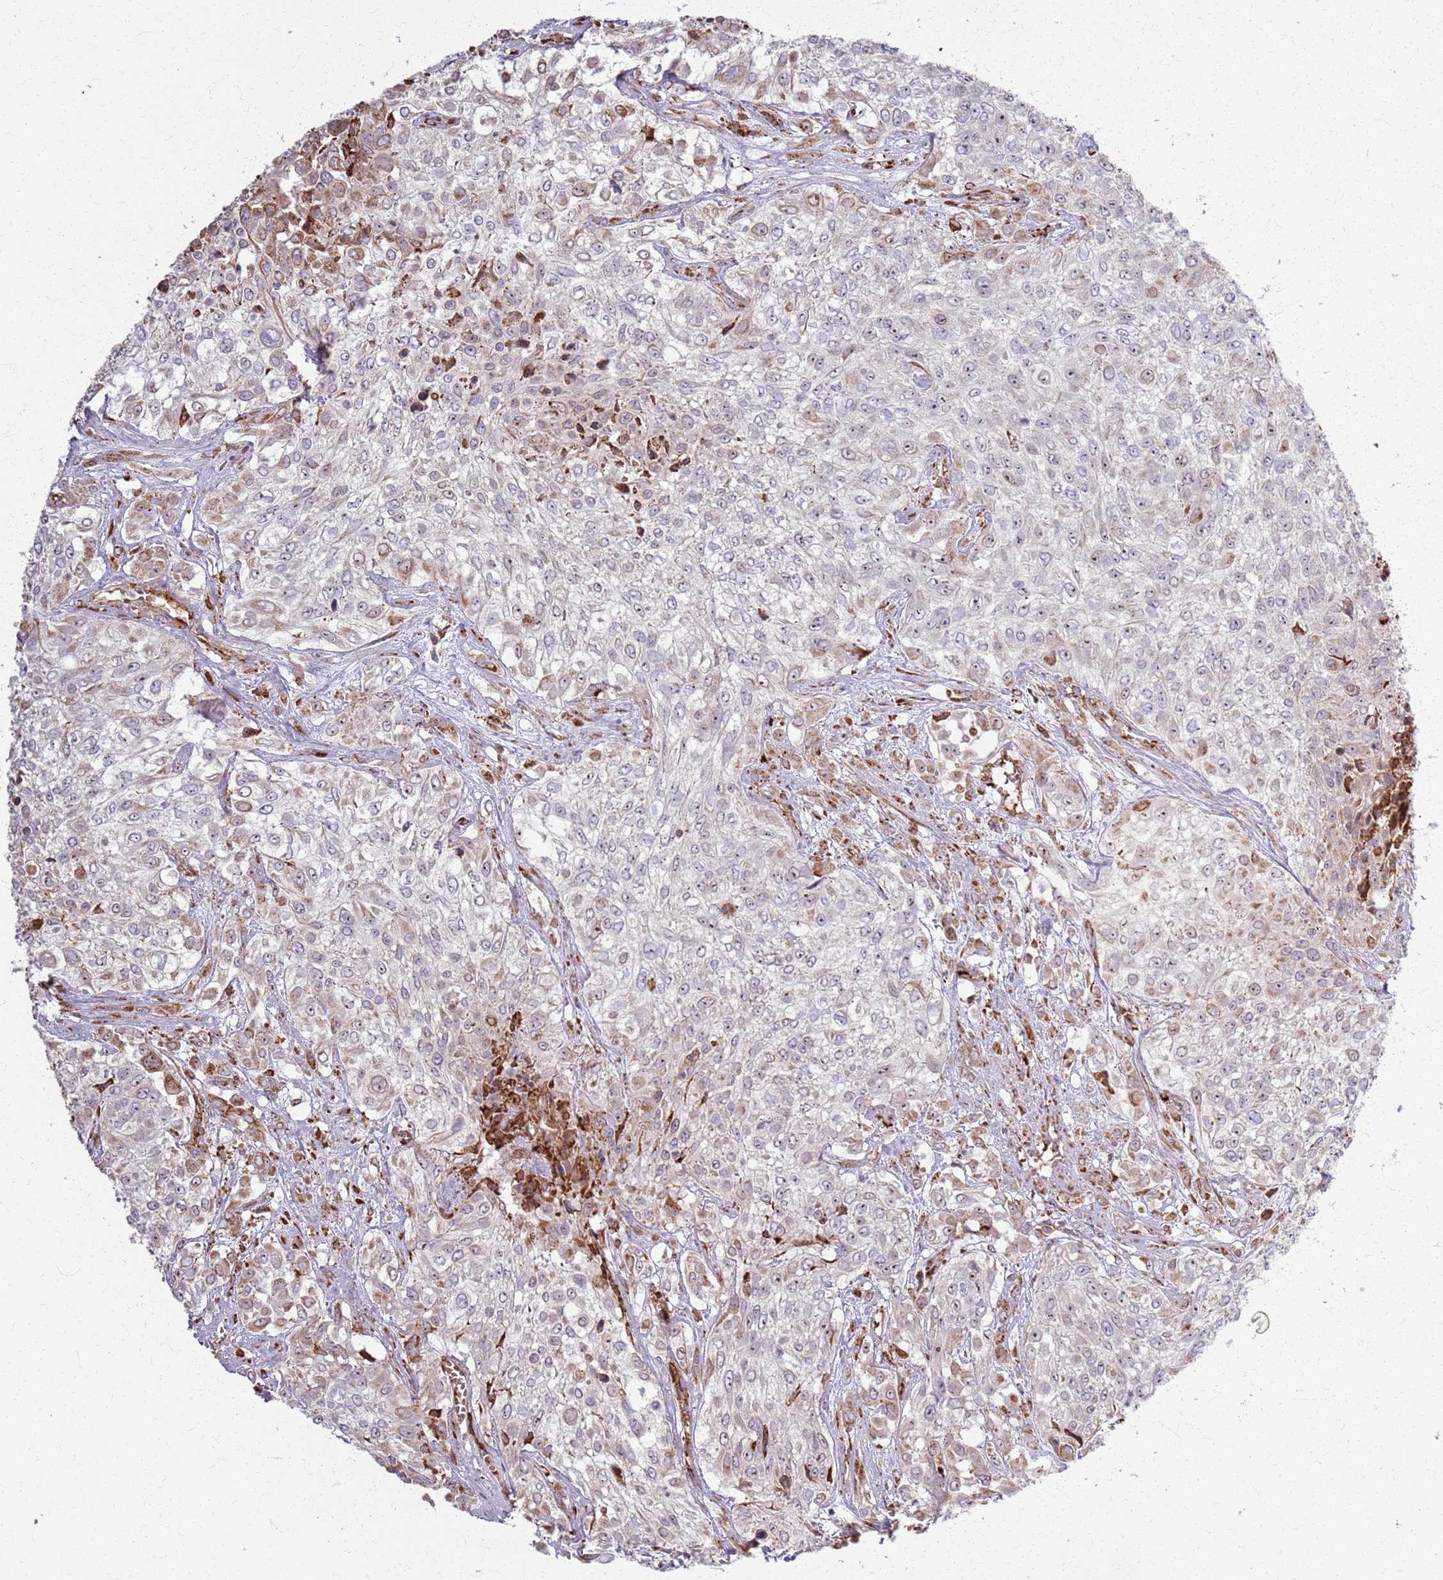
{"staining": {"intensity": "moderate", "quantity": "25%-75%", "location": "cytoplasmic/membranous,nuclear"}, "tissue": "urothelial cancer", "cell_type": "Tumor cells", "image_type": "cancer", "snomed": [{"axis": "morphology", "description": "Urothelial carcinoma, High grade"}, {"axis": "topography", "description": "Urinary bladder"}], "caption": "Immunohistochemical staining of high-grade urothelial carcinoma demonstrates moderate cytoplasmic/membranous and nuclear protein expression in approximately 25%-75% of tumor cells.", "gene": "KRI1", "patient": {"sex": "male", "age": 57}}